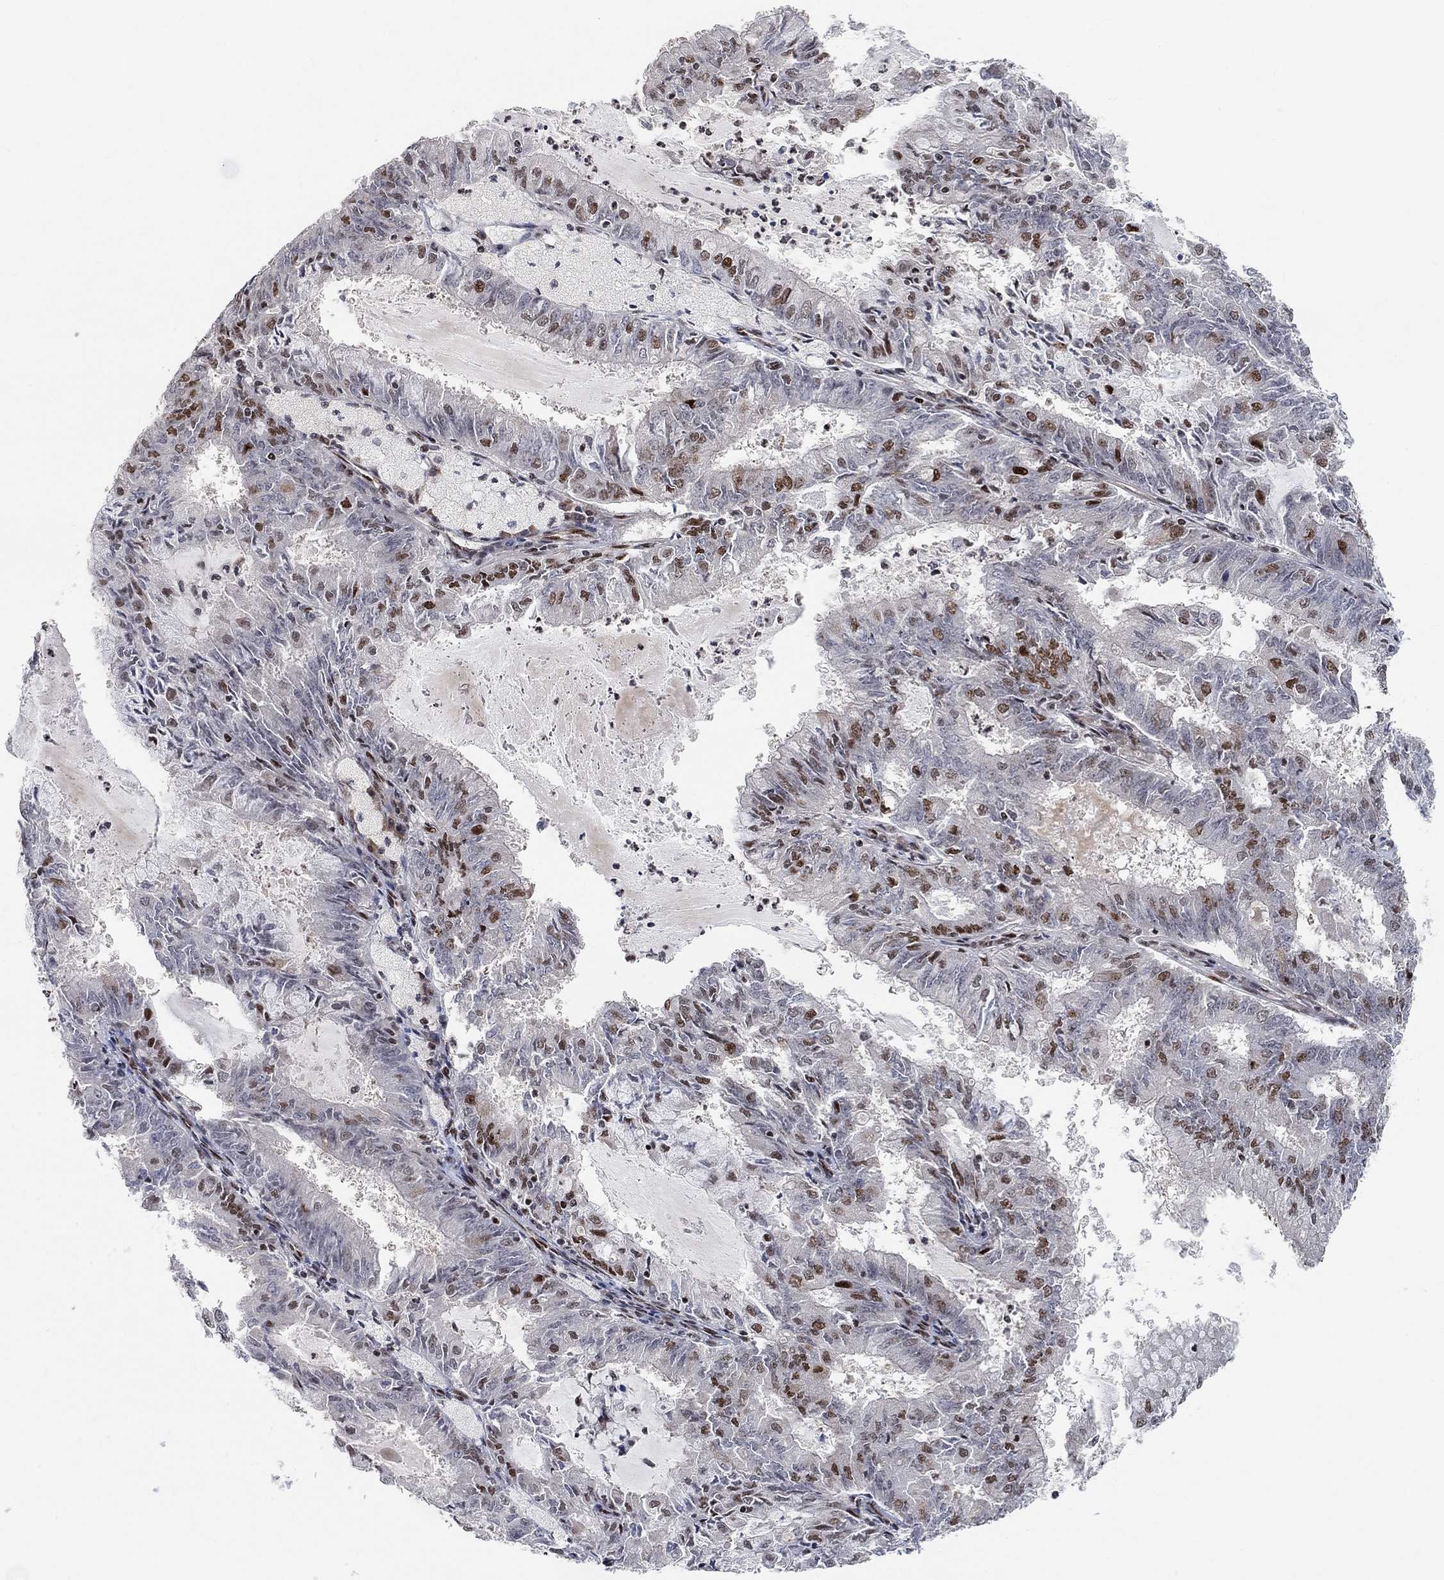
{"staining": {"intensity": "strong", "quantity": "25%-75%", "location": "nuclear"}, "tissue": "endometrial cancer", "cell_type": "Tumor cells", "image_type": "cancer", "snomed": [{"axis": "morphology", "description": "Adenocarcinoma, NOS"}, {"axis": "topography", "description": "Endometrium"}], "caption": "Endometrial cancer (adenocarcinoma) stained with immunohistochemistry demonstrates strong nuclear expression in about 25%-75% of tumor cells.", "gene": "E4F1", "patient": {"sex": "female", "age": 57}}